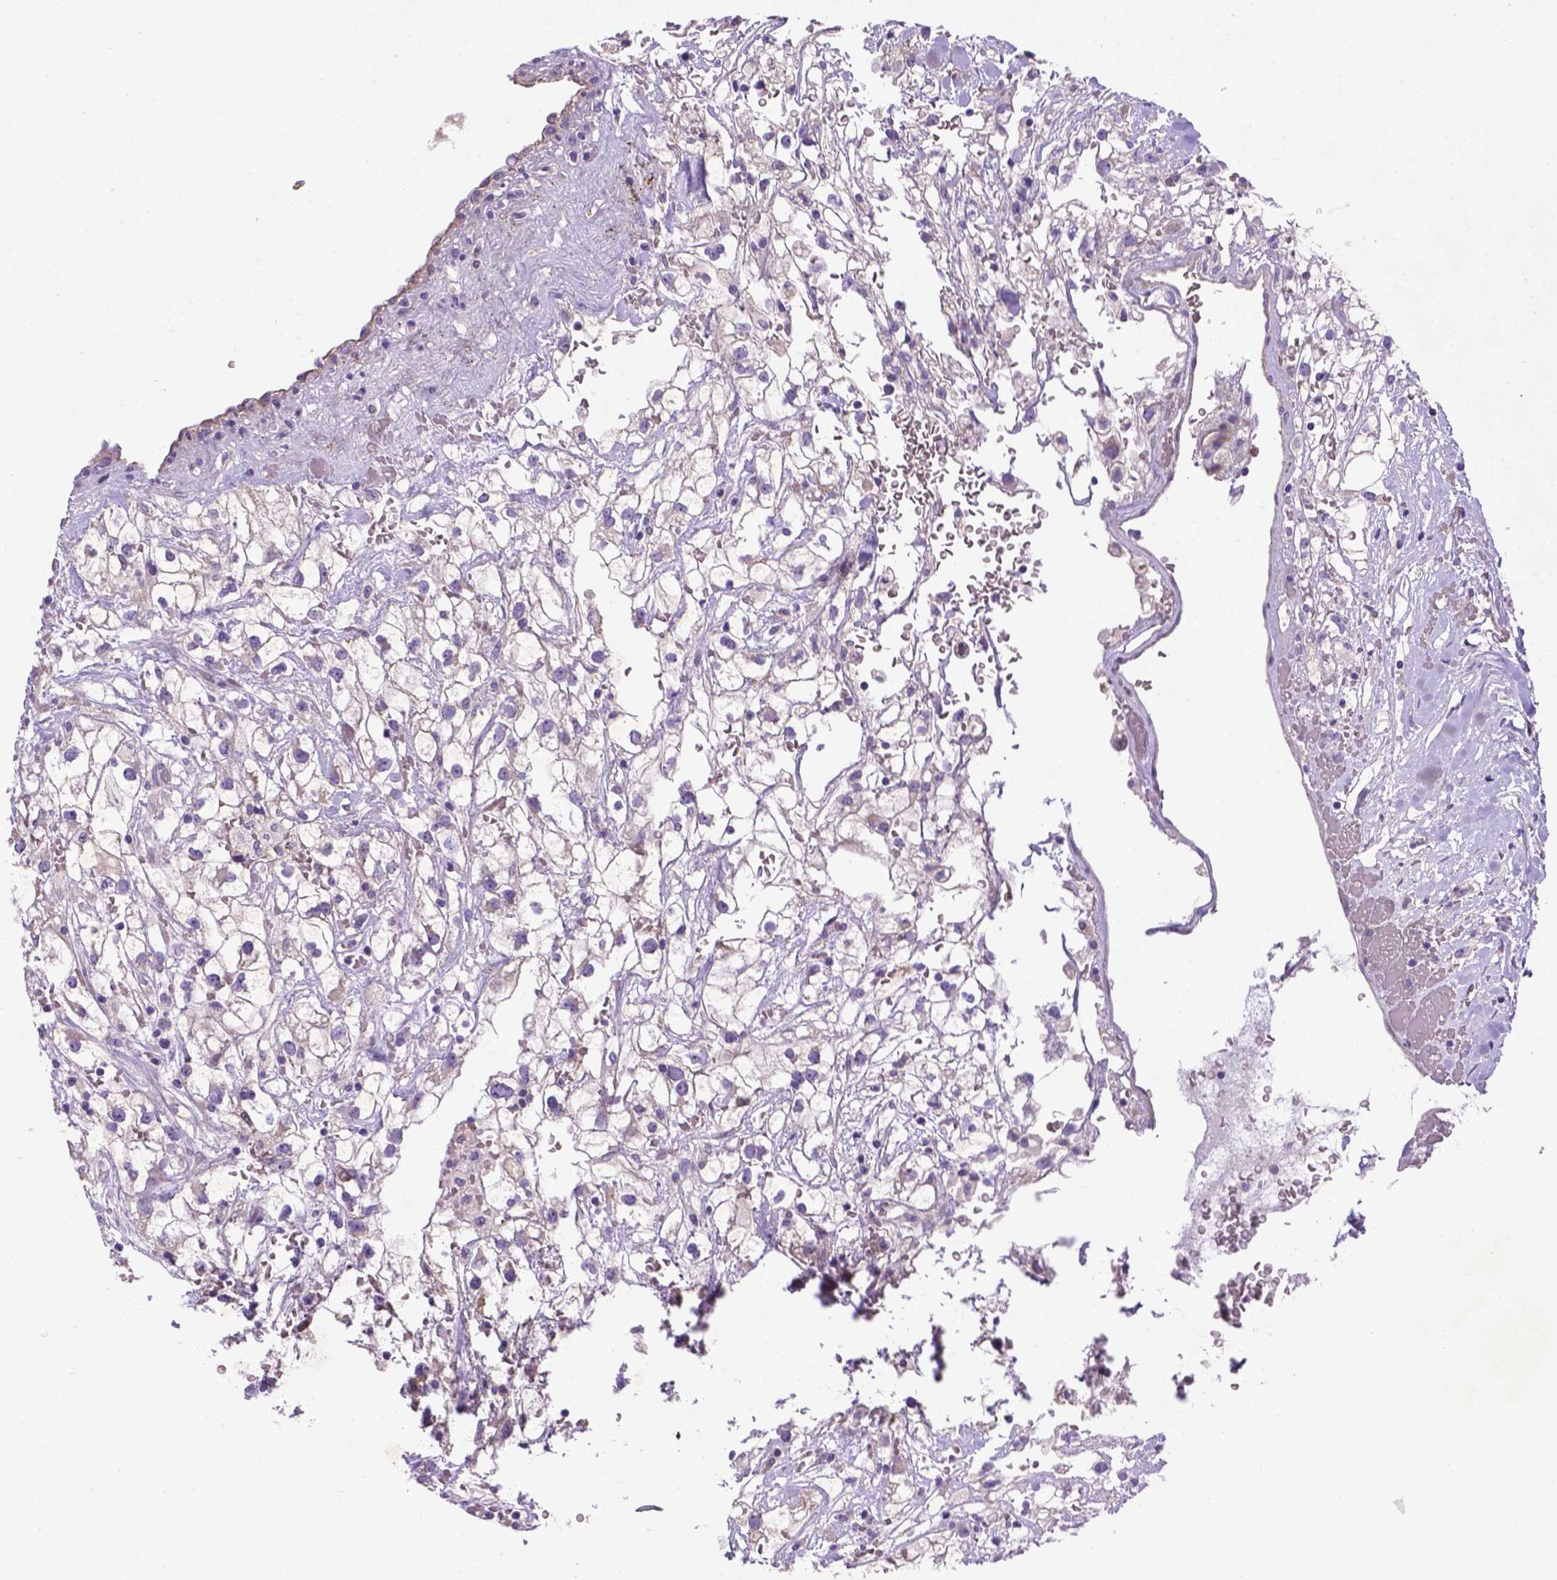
{"staining": {"intensity": "negative", "quantity": "none", "location": "none"}, "tissue": "renal cancer", "cell_type": "Tumor cells", "image_type": "cancer", "snomed": [{"axis": "morphology", "description": "Adenocarcinoma, NOS"}, {"axis": "topography", "description": "Kidney"}], "caption": "Tumor cells show no significant protein expression in adenocarcinoma (renal). (Immunohistochemistry (ihc), brightfield microscopy, high magnification).", "gene": "CCER2", "patient": {"sex": "male", "age": 59}}